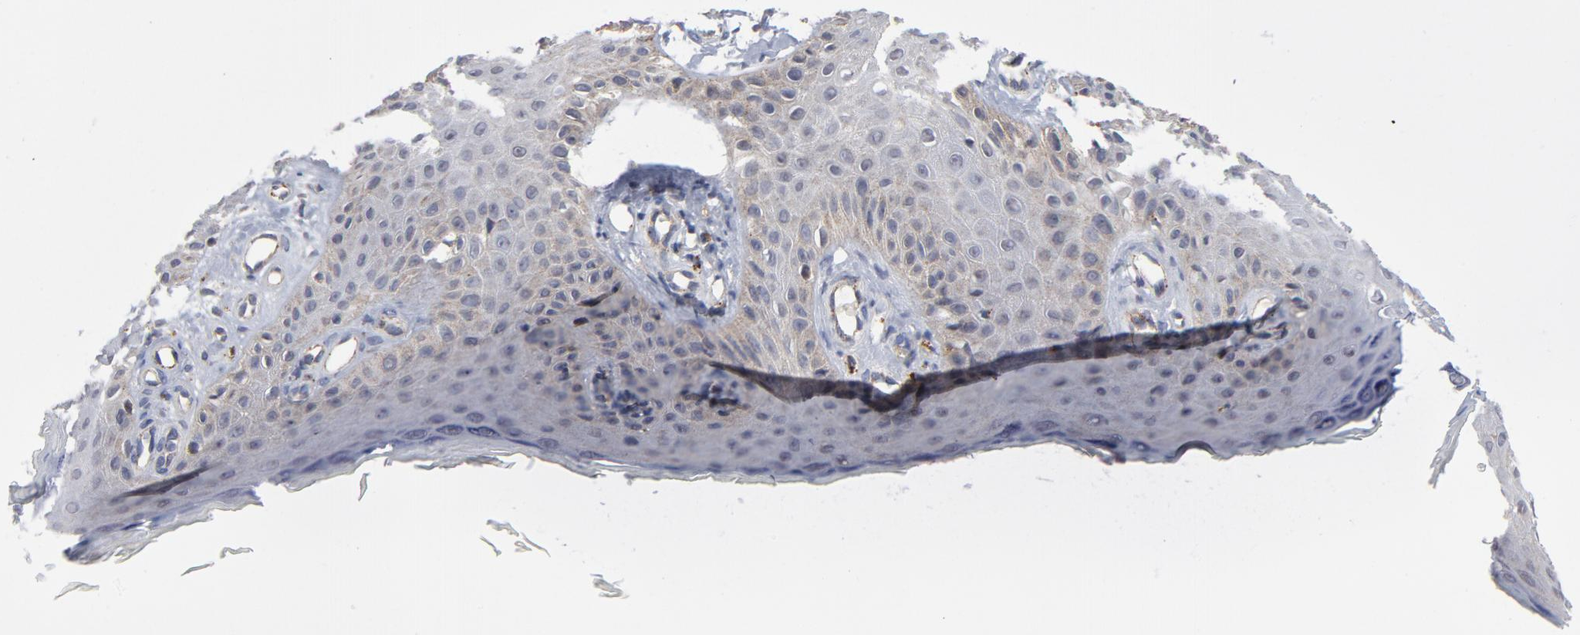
{"staining": {"intensity": "weak", "quantity": "<25%", "location": "cytoplasmic/membranous"}, "tissue": "skin cancer", "cell_type": "Tumor cells", "image_type": "cancer", "snomed": [{"axis": "morphology", "description": "Squamous cell carcinoma, NOS"}, {"axis": "topography", "description": "Skin"}], "caption": "Immunohistochemistry (IHC) of skin cancer (squamous cell carcinoma) demonstrates no staining in tumor cells.", "gene": "AKT2", "patient": {"sex": "female", "age": 40}}